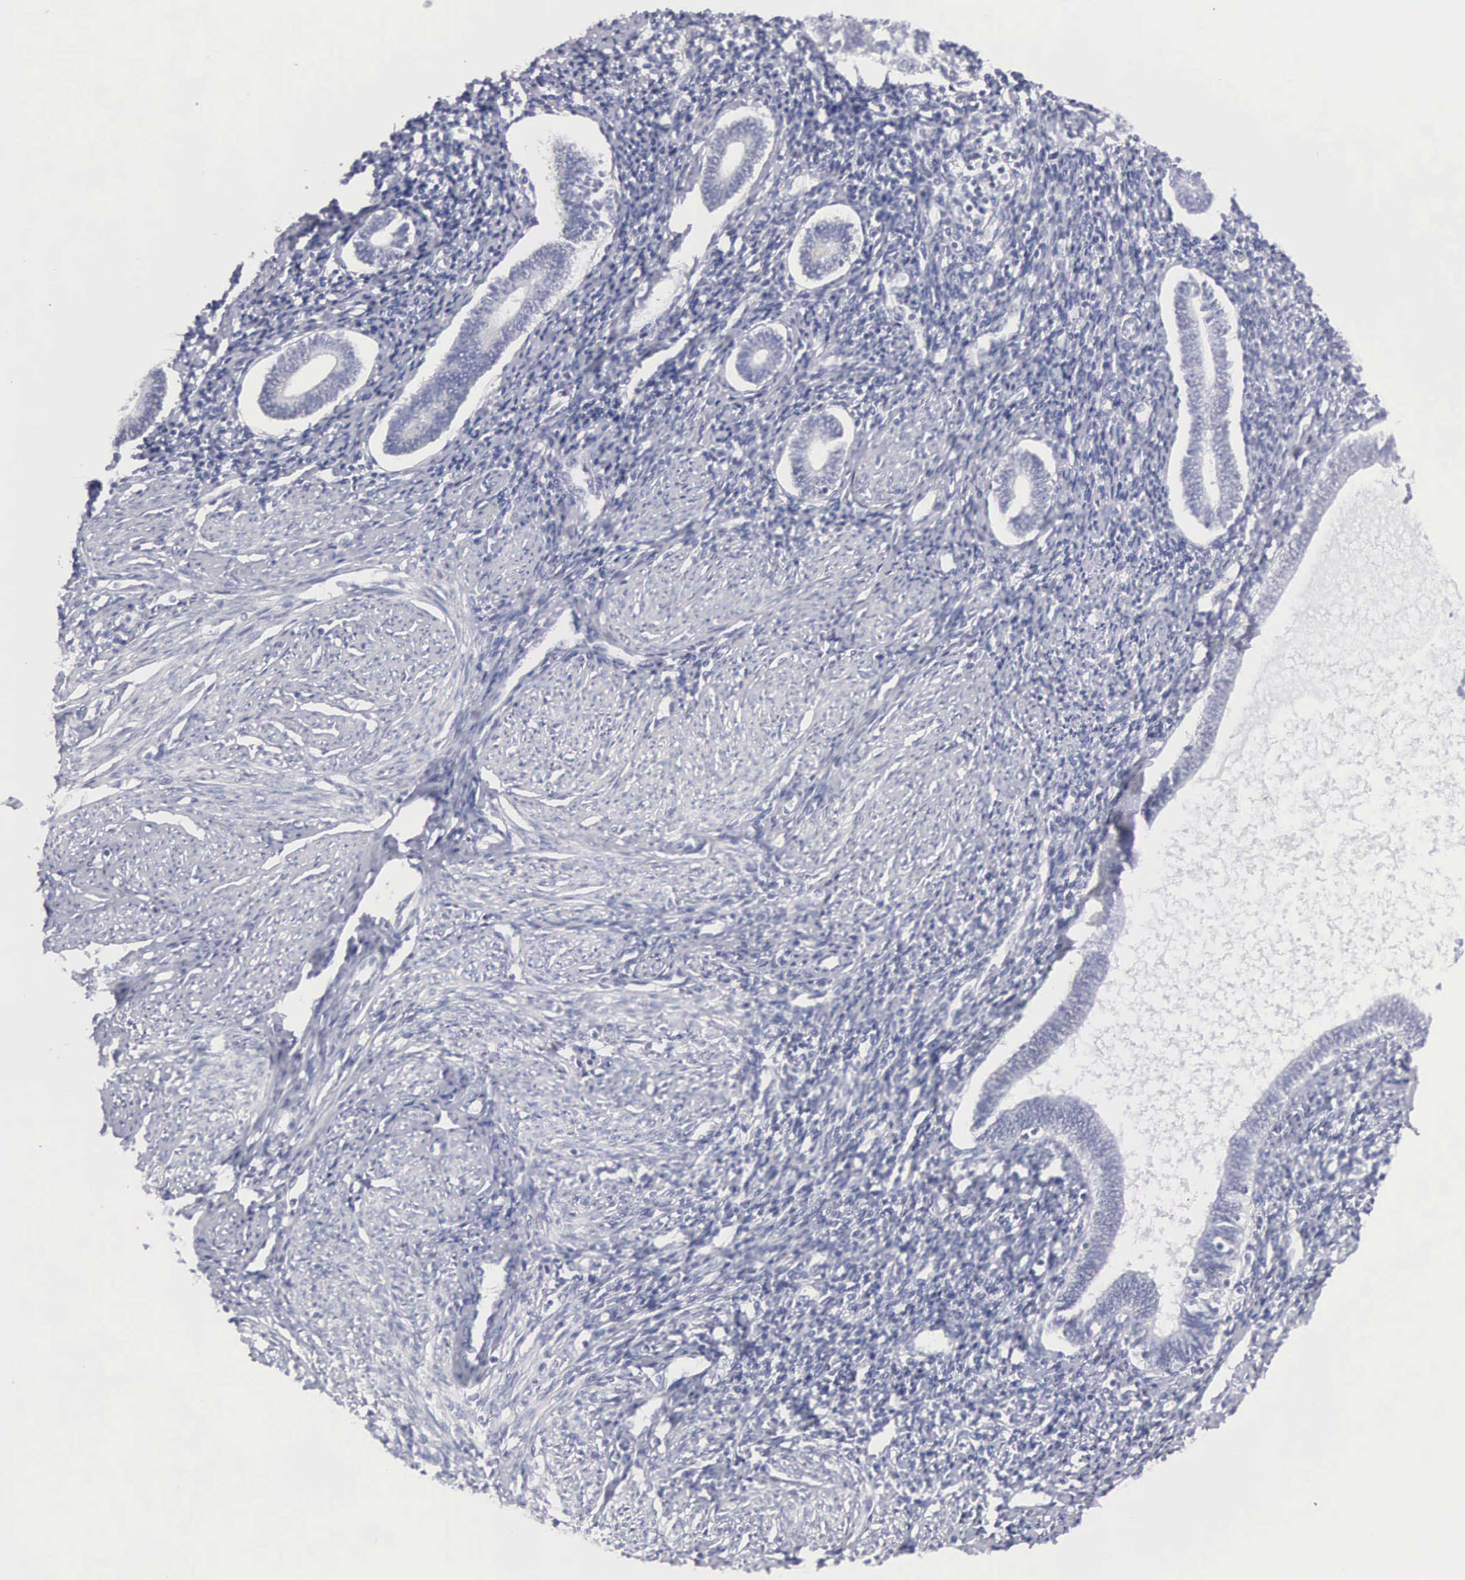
{"staining": {"intensity": "negative", "quantity": "none", "location": "none"}, "tissue": "endometrium", "cell_type": "Cells in endometrial stroma", "image_type": "normal", "snomed": [{"axis": "morphology", "description": "Normal tissue, NOS"}, {"axis": "topography", "description": "Endometrium"}], "caption": "A photomicrograph of endometrium stained for a protein demonstrates no brown staining in cells in endometrial stroma.", "gene": "MNAT1", "patient": {"sex": "female", "age": 52}}